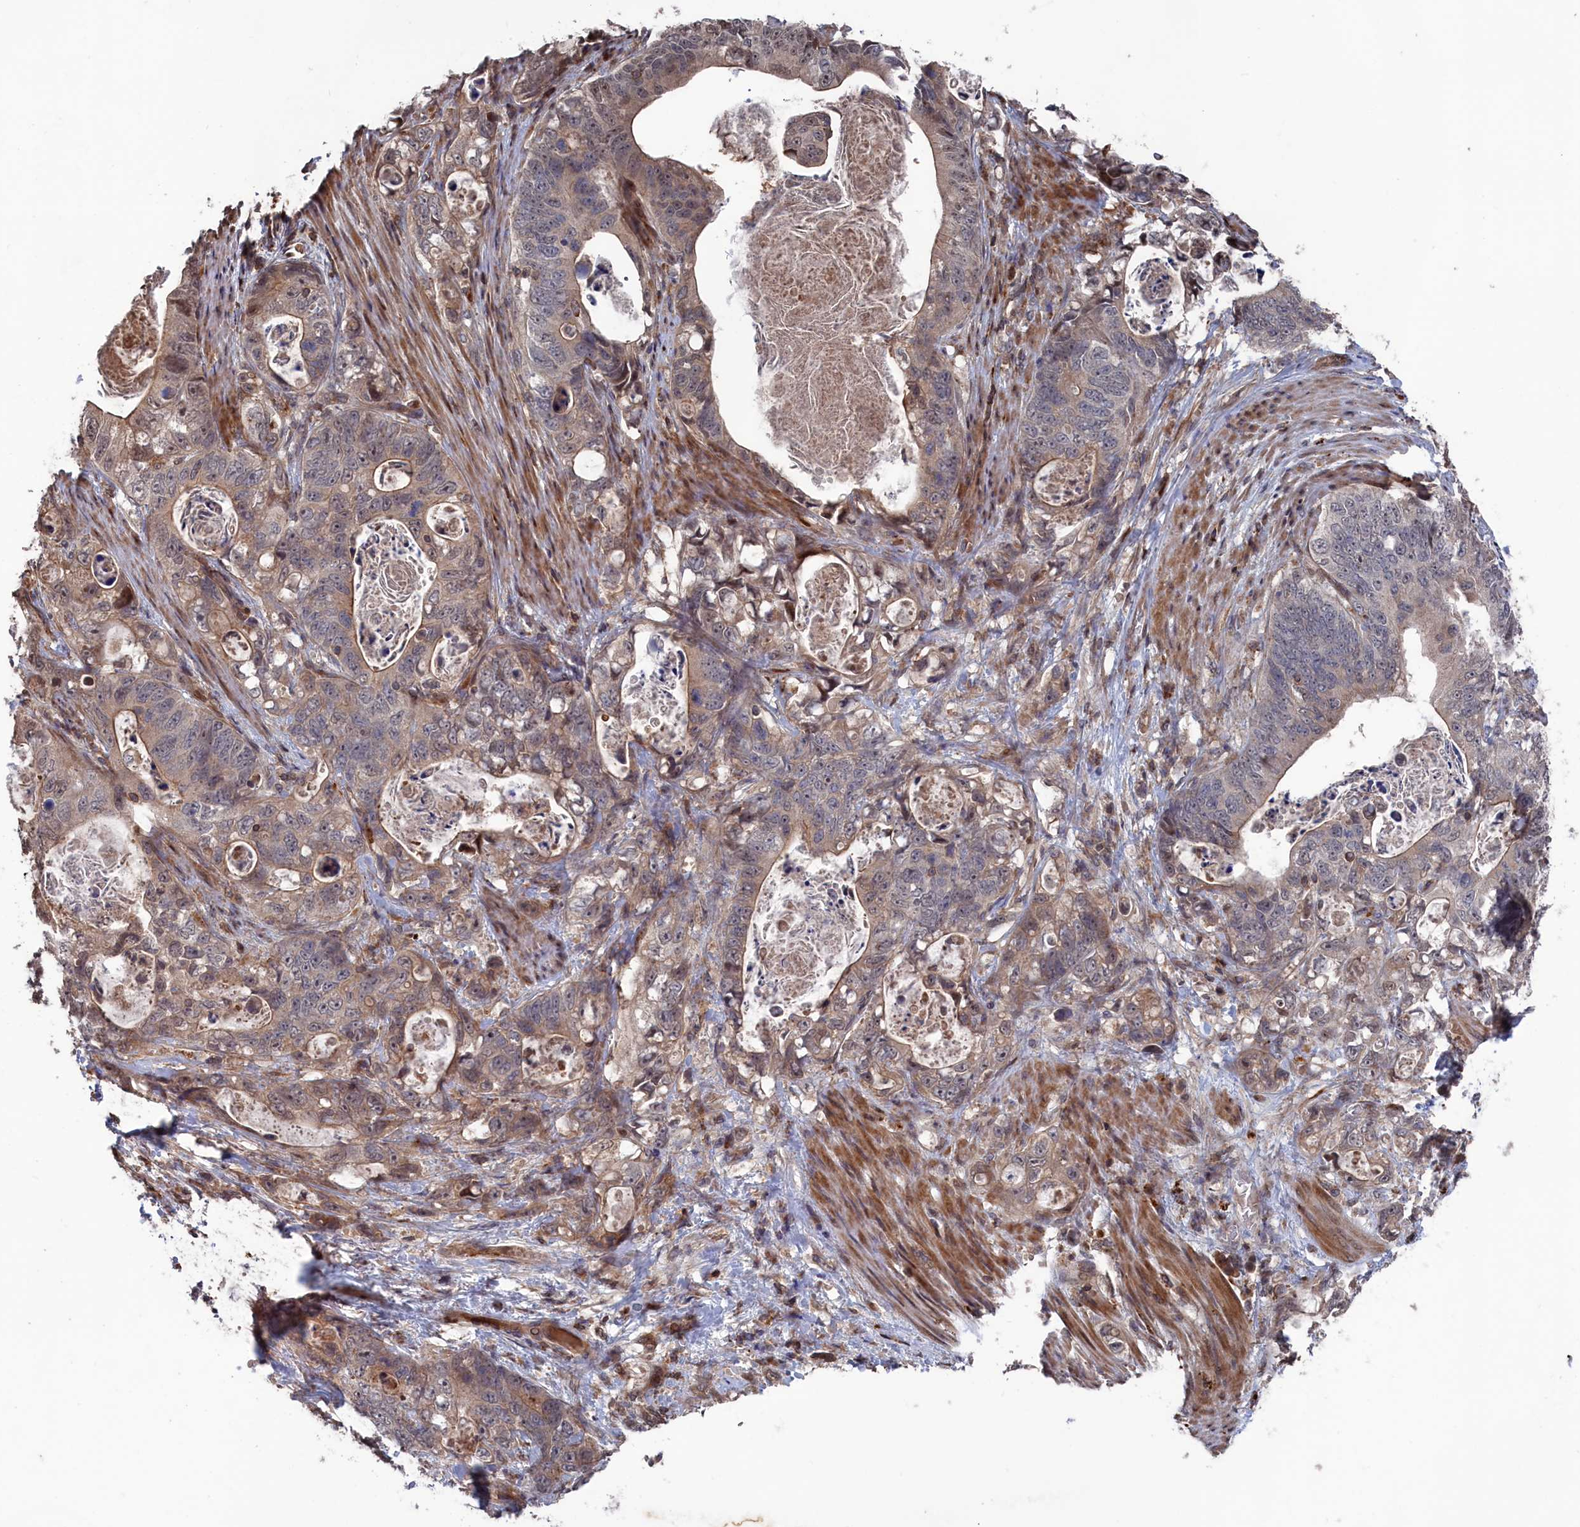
{"staining": {"intensity": "moderate", "quantity": "<25%", "location": "cytoplasmic/membranous,nuclear"}, "tissue": "stomach cancer", "cell_type": "Tumor cells", "image_type": "cancer", "snomed": [{"axis": "morphology", "description": "Normal tissue, NOS"}, {"axis": "morphology", "description": "Adenocarcinoma, NOS"}, {"axis": "topography", "description": "Stomach"}], "caption": "Human stomach cancer (adenocarcinoma) stained with a brown dye demonstrates moderate cytoplasmic/membranous and nuclear positive positivity in approximately <25% of tumor cells.", "gene": "PLA2G15", "patient": {"sex": "female", "age": 89}}